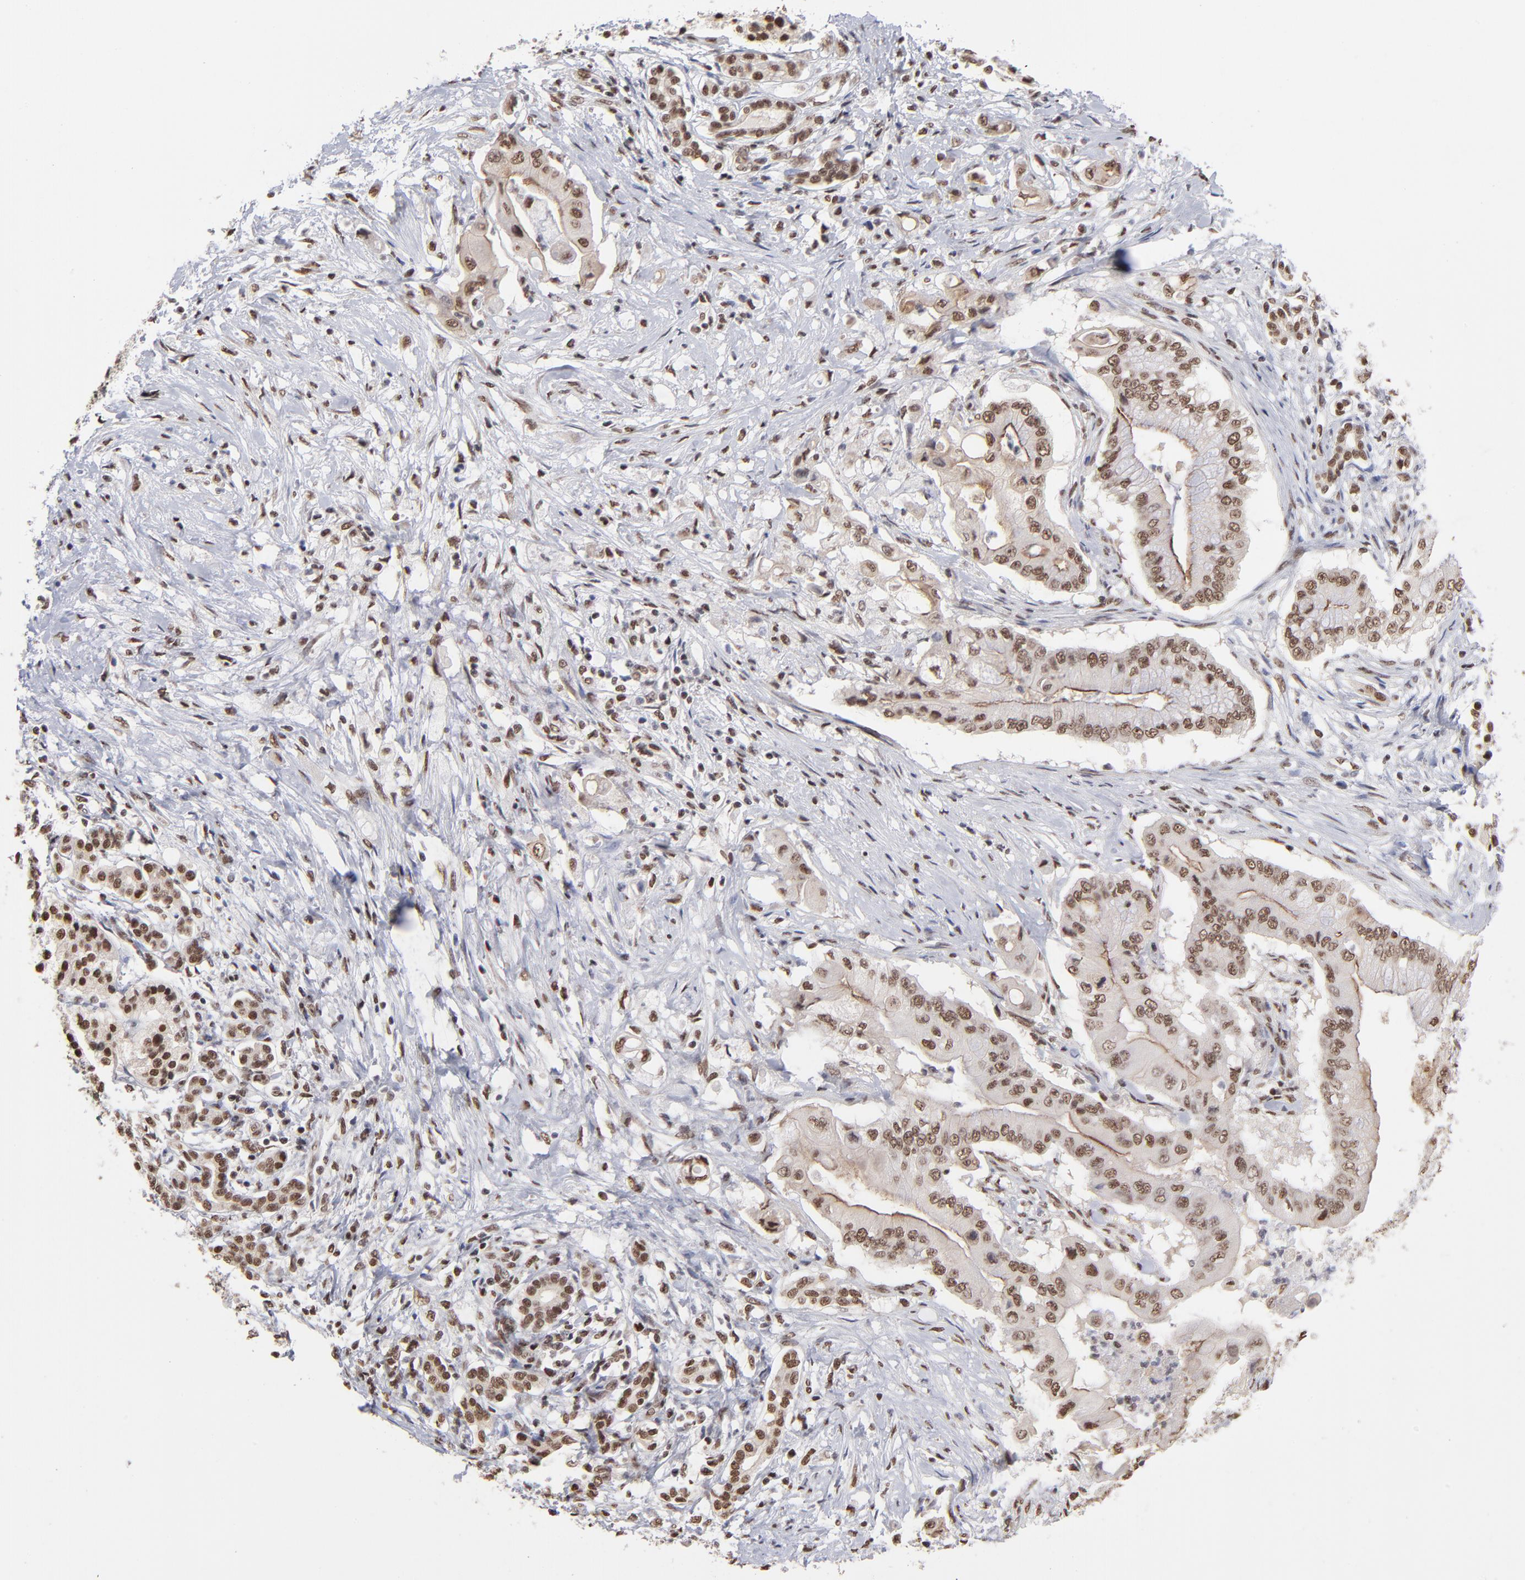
{"staining": {"intensity": "strong", "quantity": ">75%", "location": "cytoplasmic/membranous,nuclear"}, "tissue": "pancreatic cancer", "cell_type": "Tumor cells", "image_type": "cancer", "snomed": [{"axis": "morphology", "description": "Adenocarcinoma, NOS"}, {"axis": "topography", "description": "Pancreas"}], "caption": "Adenocarcinoma (pancreatic) stained for a protein reveals strong cytoplasmic/membranous and nuclear positivity in tumor cells.", "gene": "ZNF3", "patient": {"sex": "male", "age": 62}}